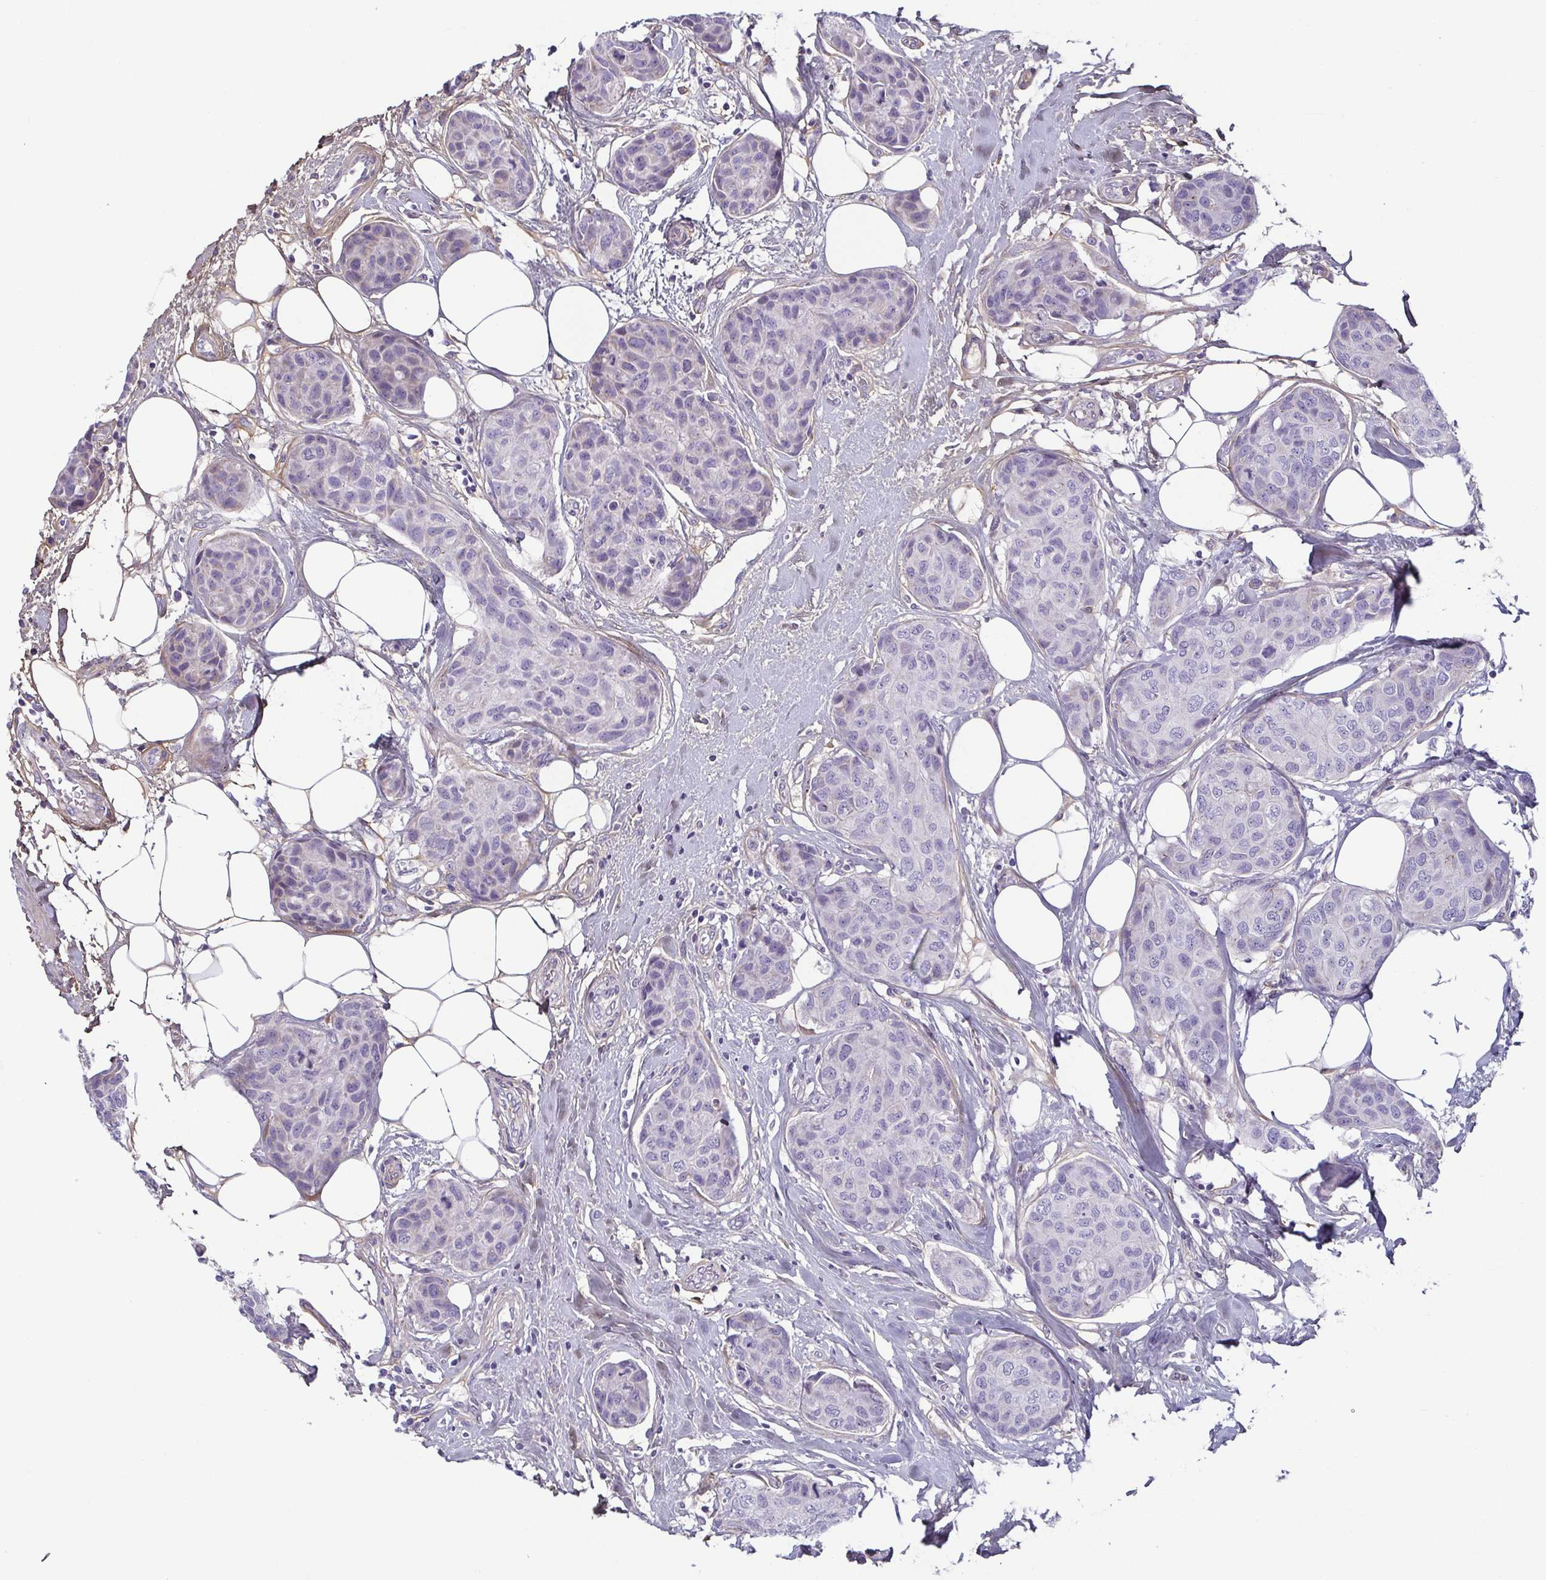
{"staining": {"intensity": "negative", "quantity": "none", "location": "none"}, "tissue": "breast cancer", "cell_type": "Tumor cells", "image_type": "cancer", "snomed": [{"axis": "morphology", "description": "Duct carcinoma"}, {"axis": "topography", "description": "Breast"}], "caption": "Immunohistochemical staining of intraductal carcinoma (breast) reveals no significant expression in tumor cells. The staining is performed using DAB (3,3'-diaminobenzidine) brown chromogen with nuclei counter-stained in using hematoxylin.", "gene": "ECM1", "patient": {"sex": "female", "age": 80}}